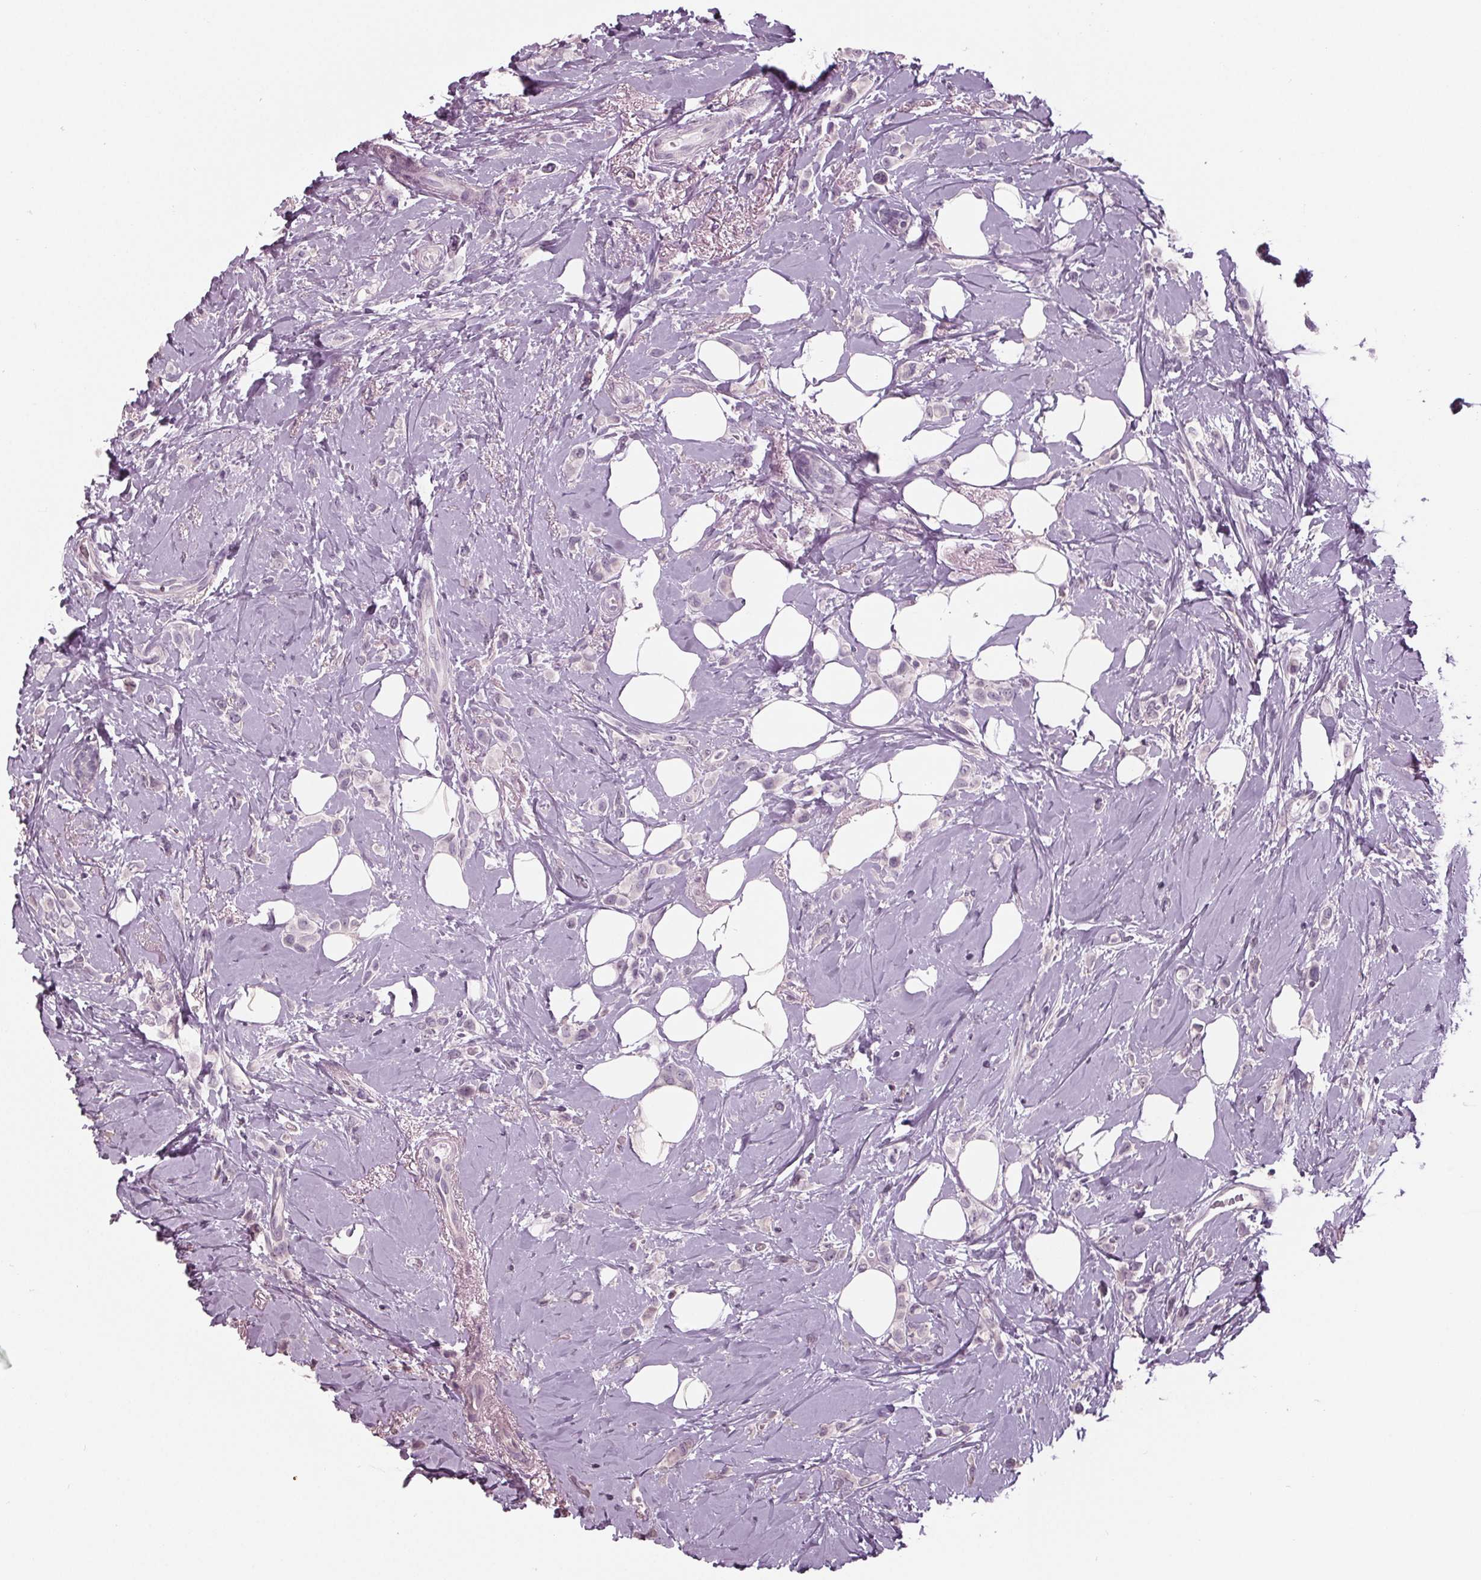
{"staining": {"intensity": "negative", "quantity": "none", "location": "none"}, "tissue": "breast cancer", "cell_type": "Tumor cells", "image_type": "cancer", "snomed": [{"axis": "morphology", "description": "Lobular carcinoma"}, {"axis": "topography", "description": "Breast"}], "caption": "Tumor cells show no significant staining in breast cancer (lobular carcinoma). (DAB (3,3'-diaminobenzidine) IHC, high magnification).", "gene": "TNNC2", "patient": {"sex": "female", "age": 66}}